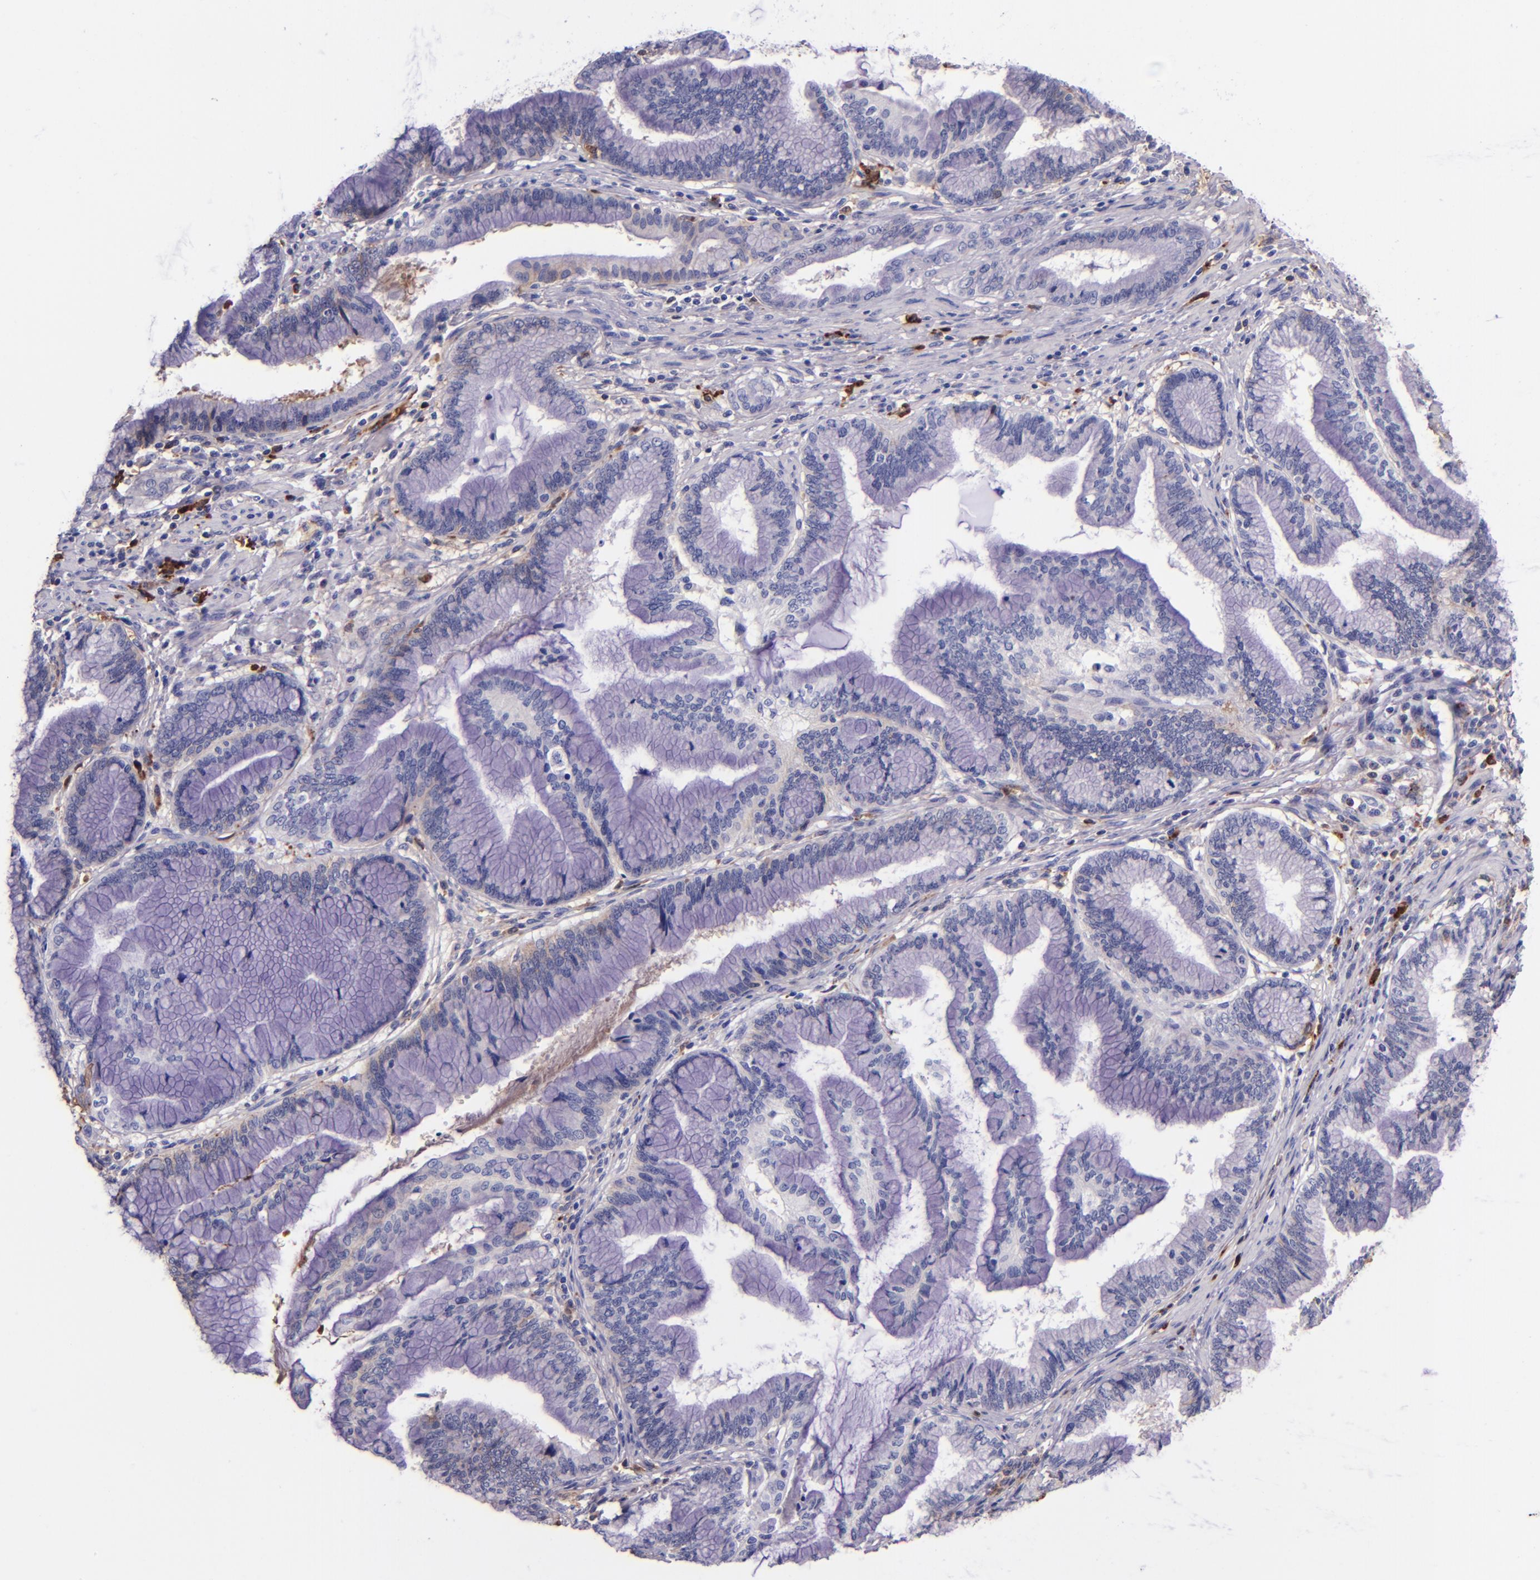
{"staining": {"intensity": "negative", "quantity": "none", "location": "none"}, "tissue": "pancreatic cancer", "cell_type": "Tumor cells", "image_type": "cancer", "snomed": [{"axis": "morphology", "description": "Adenocarcinoma, NOS"}, {"axis": "topography", "description": "Pancreas"}], "caption": "Immunohistochemical staining of human pancreatic adenocarcinoma shows no significant positivity in tumor cells.", "gene": "KNG1", "patient": {"sex": "female", "age": 64}}